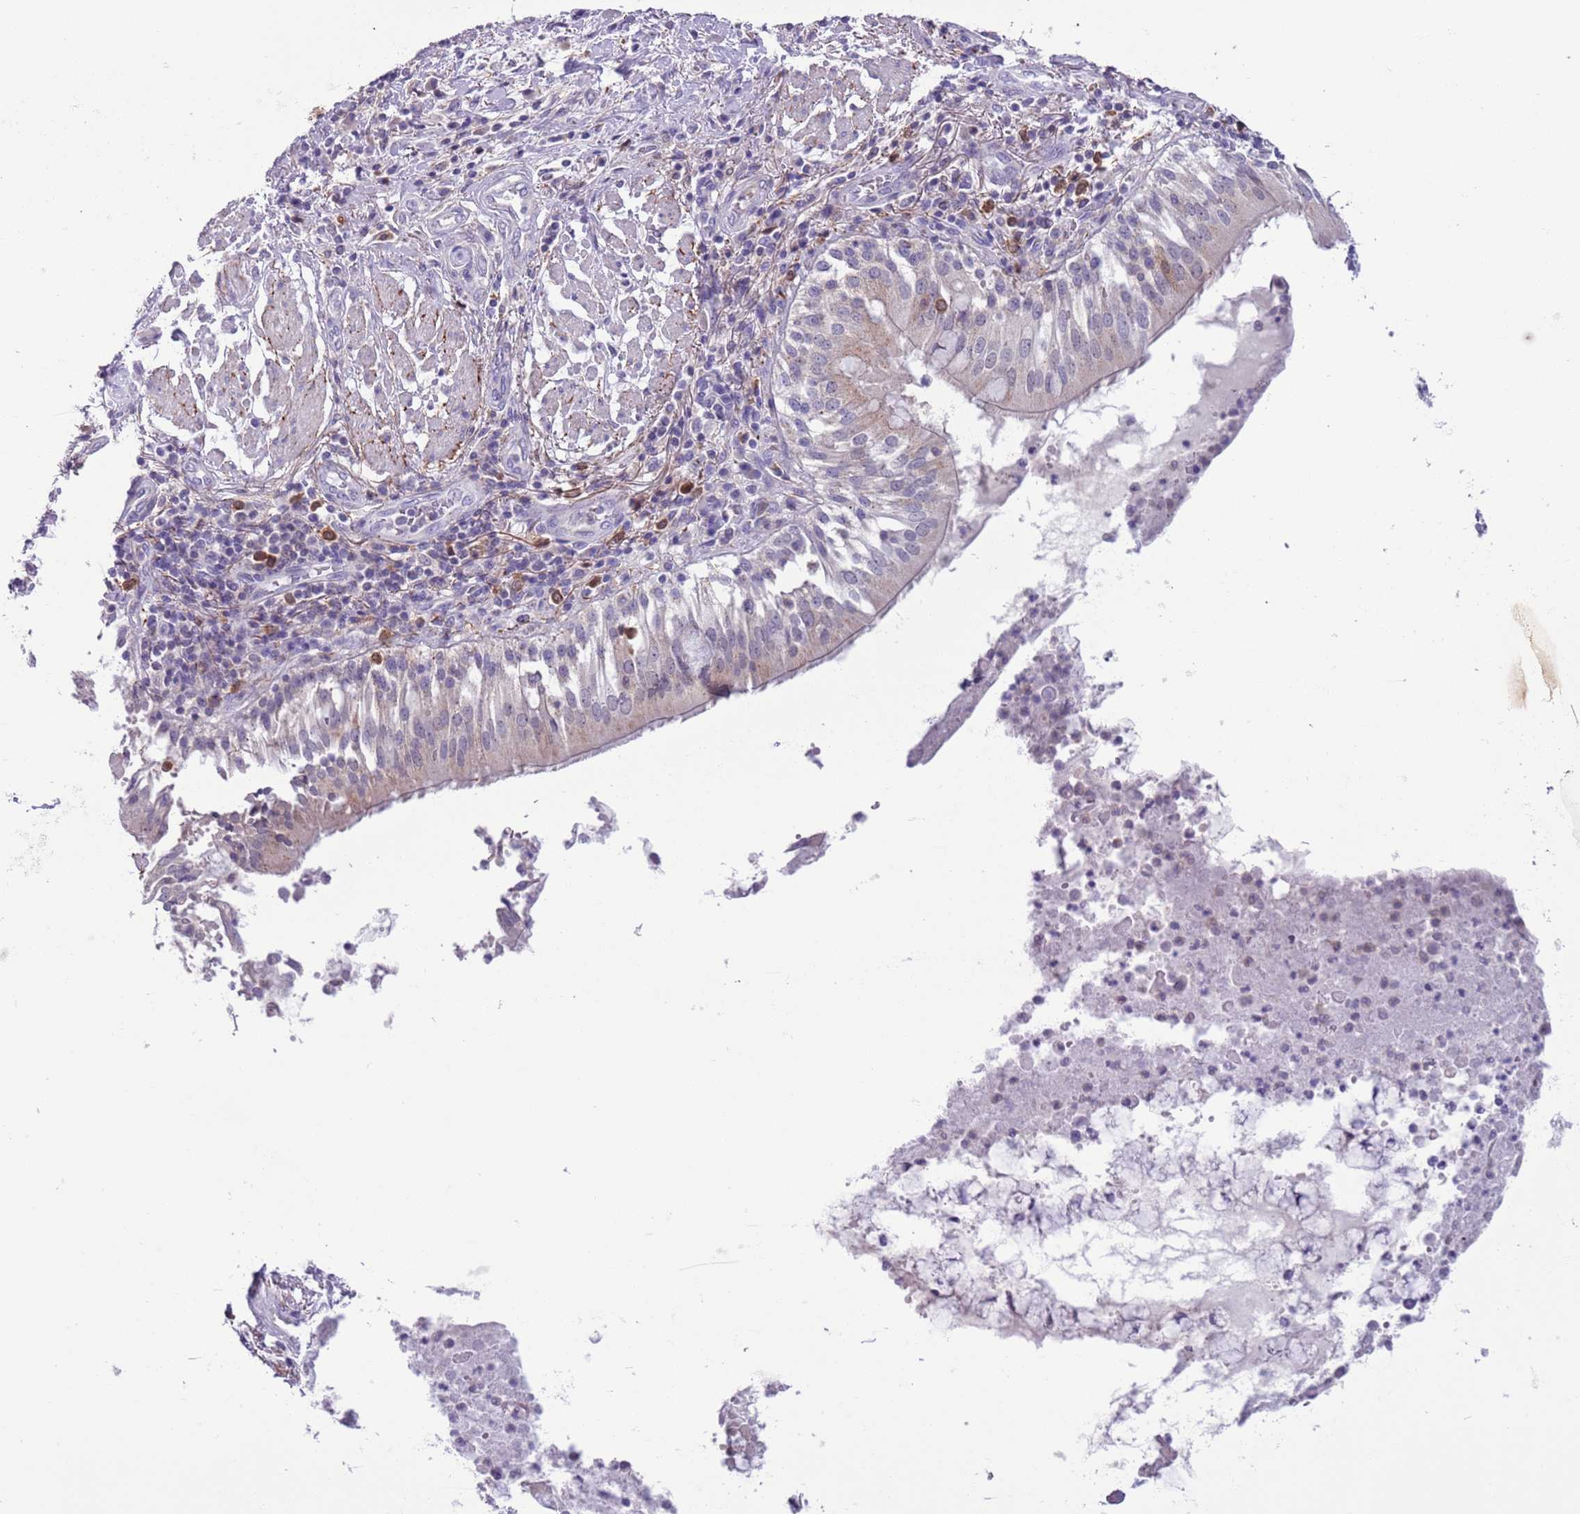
{"staining": {"intensity": "negative", "quantity": "none", "location": "none"}, "tissue": "adipose tissue", "cell_type": "Adipocytes", "image_type": "normal", "snomed": [{"axis": "morphology", "description": "Normal tissue, NOS"}, {"axis": "morphology", "description": "Squamous cell carcinoma, NOS"}, {"axis": "topography", "description": "Bronchus"}, {"axis": "topography", "description": "Lung"}], "caption": "Immunohistochemistry (IHC) of normal adipose tissue reveals no positivity in adipocytes. Brightfield microscopy of immunohistochemistry stained with DAB (3,3'-diaminobenzidine) (brown) and hematoxylin (blue), captured at high magnification.", "gene": "PFKFB2", "patient": {"sex": "male", "age": 64}}